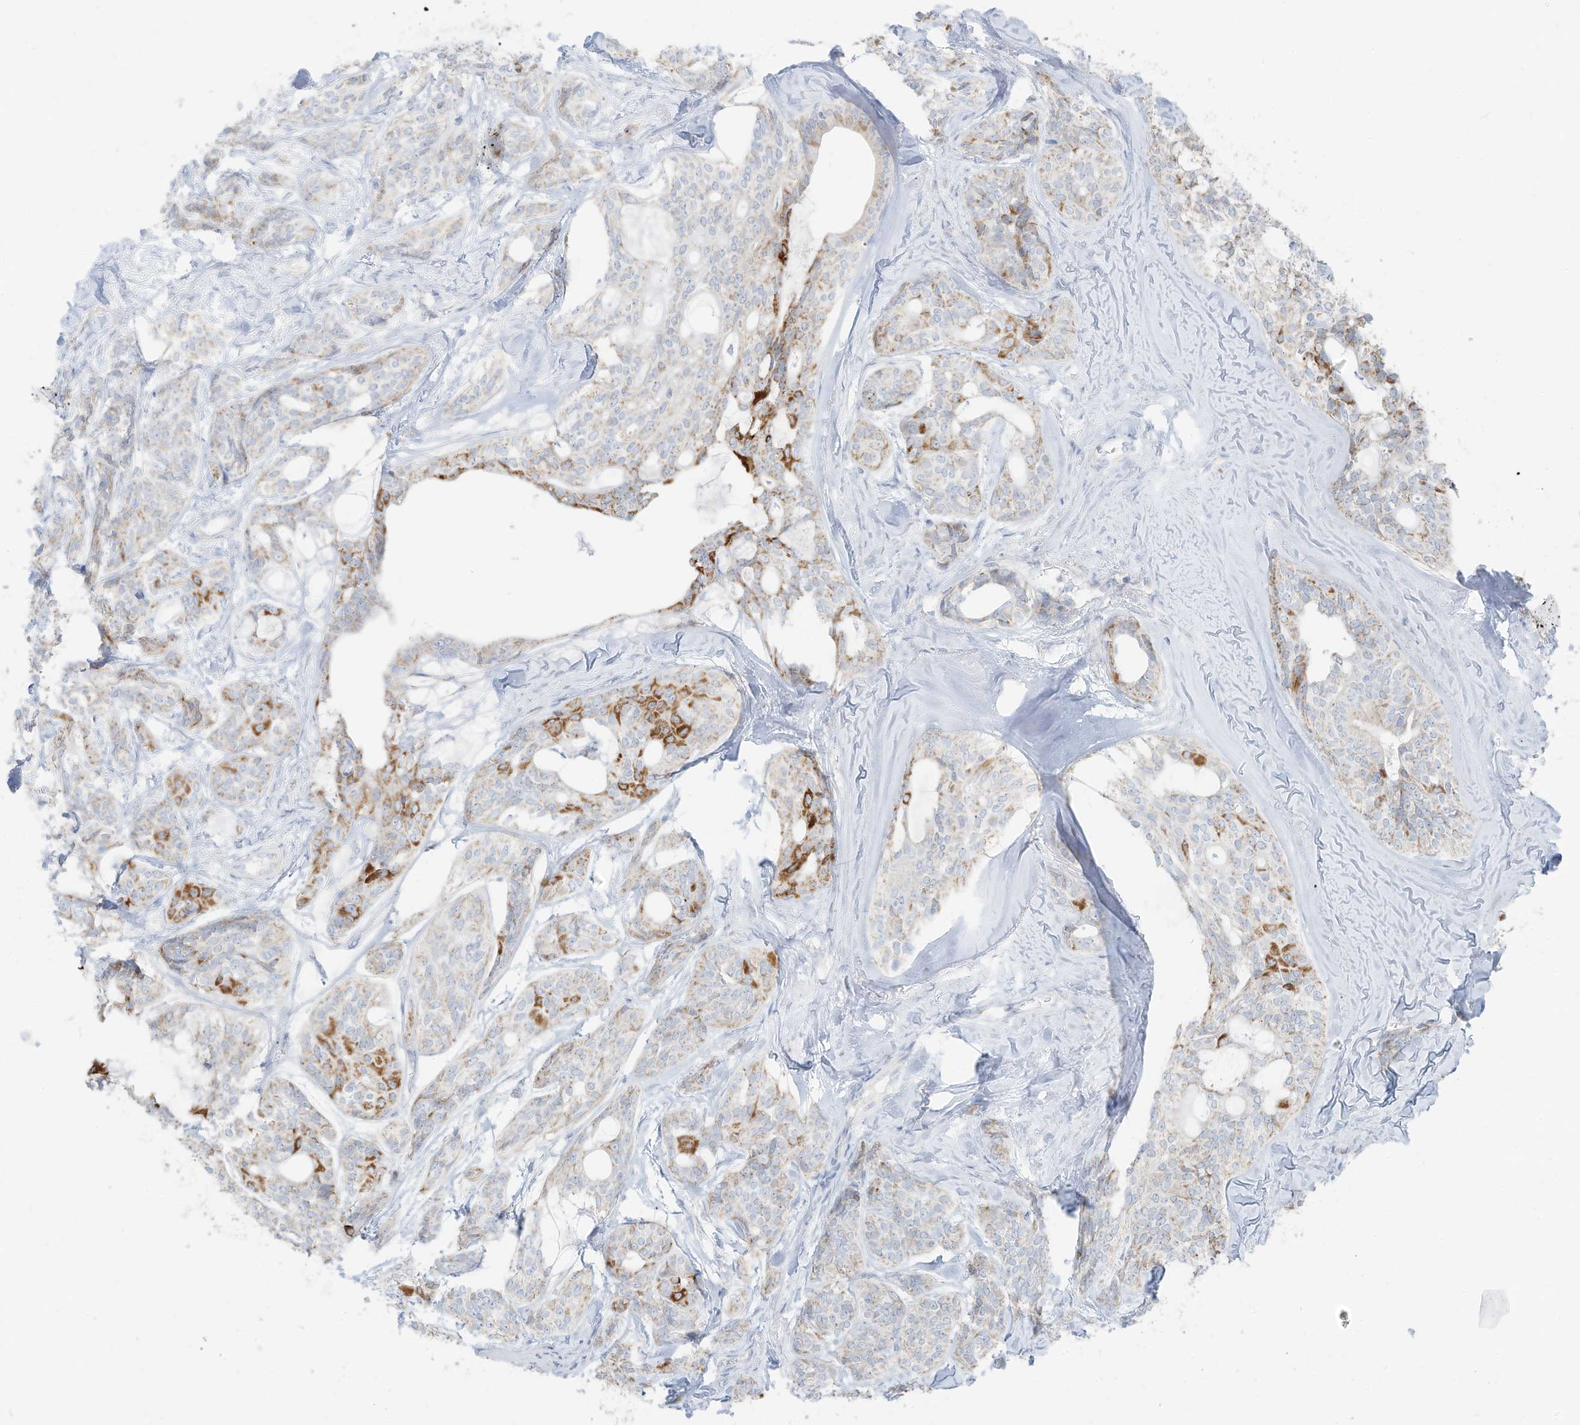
{"staining": {"intensity": "moderate", "quantity": "<25%", "location": "cytoplasmic/membranous"}, "tissue": "head and neck cancer", "cell_type": "Tumor cells", "image_type": "cancer", "snomed": [{"axis": "morphology", "description": "Adenocarcinoma, NOS"}, {"axis": "topography", "description": "Head-Neck"}], "caption": "This image reveals immunohistochemistry staining of human adenocarcinoma (head and neck), with low moderate cytoplasmic/membranous expression in about <25% of tumor cells.", "gene": "ETHE1", "patient": {"sex": "male", "age": 66}}